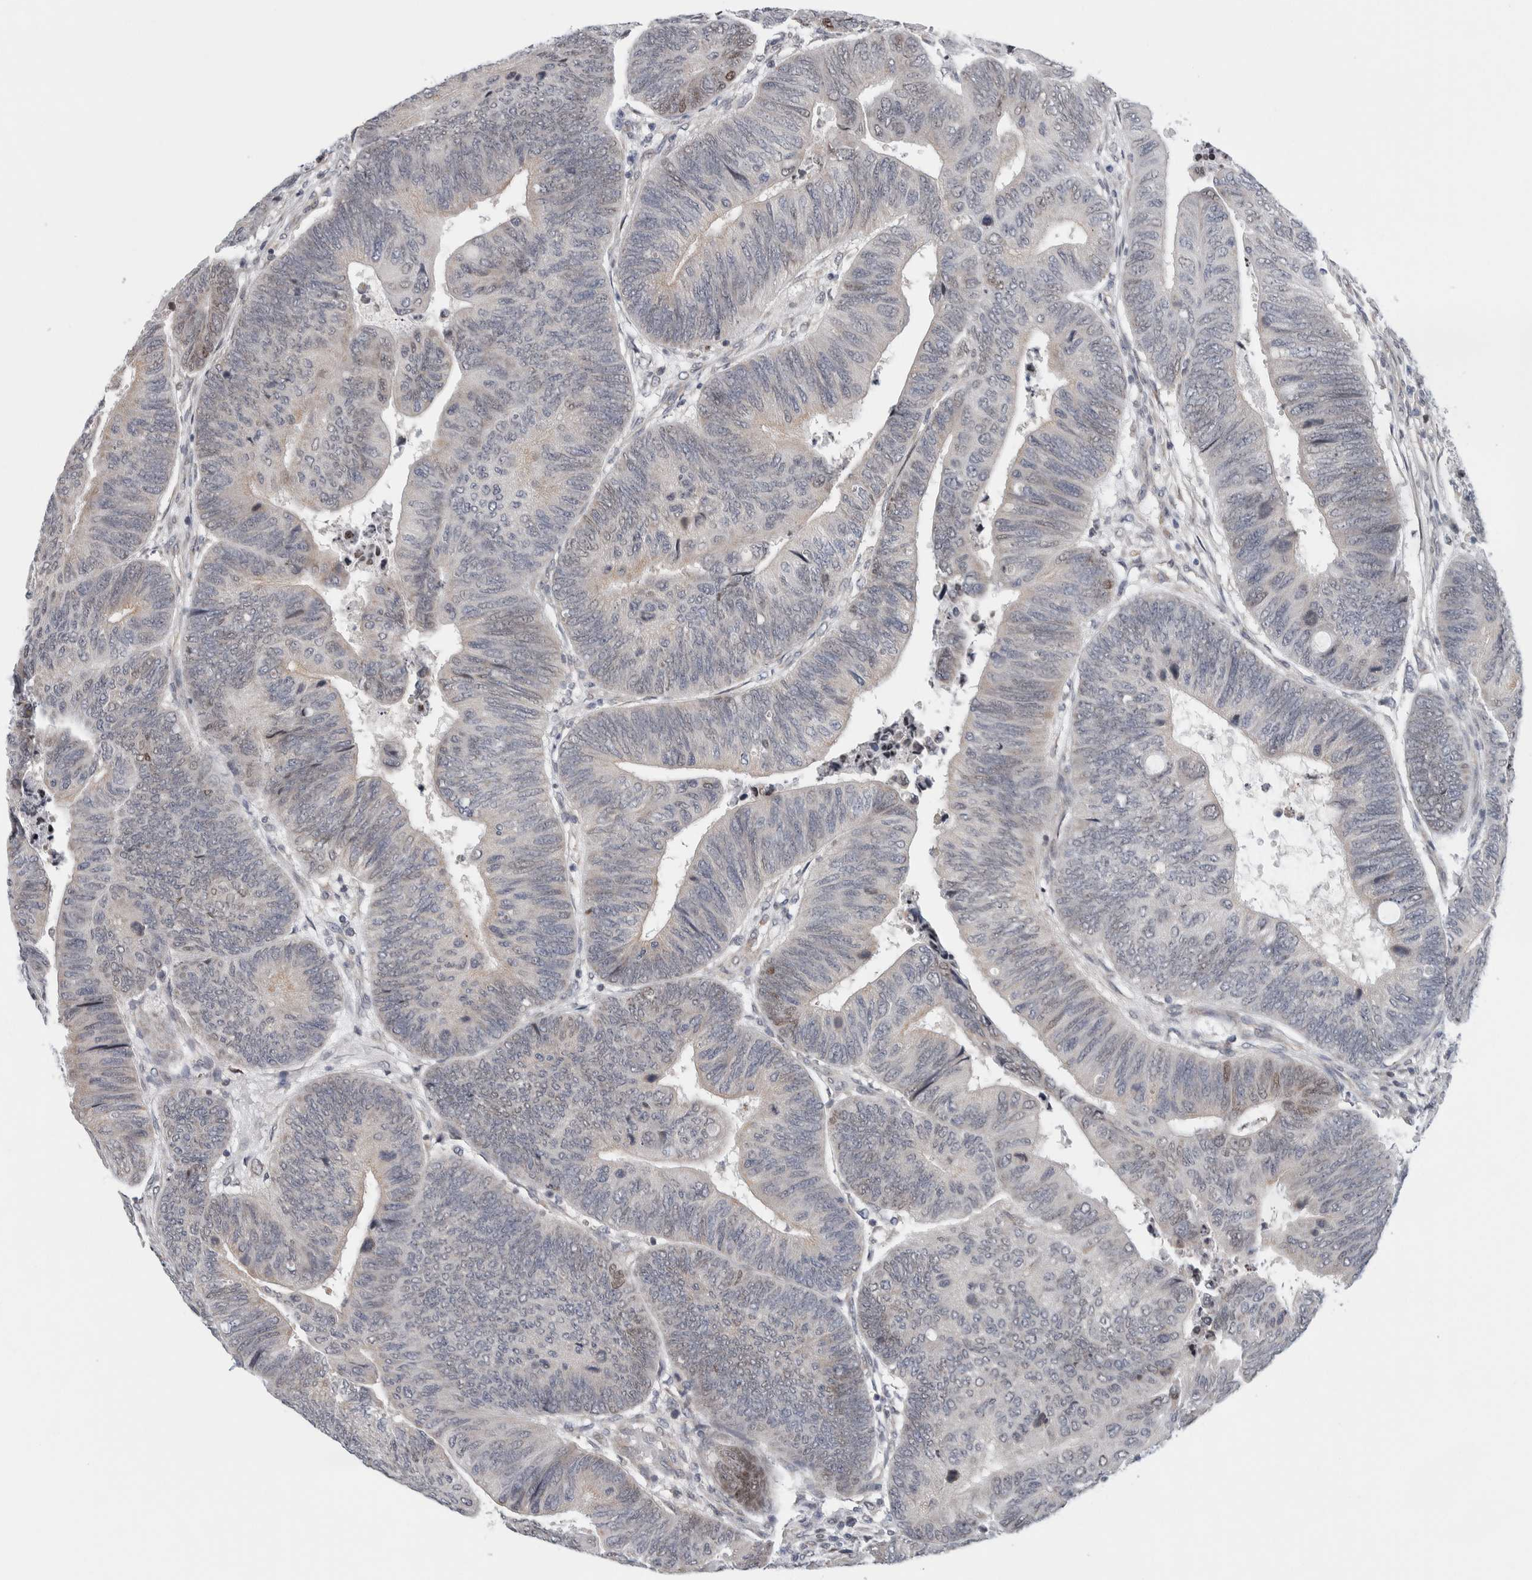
{"staining": {"intensity": "moderate", "quantity": "<25%", "location": "nuclear"}, "tissue": "colorectal cancer", "cell_type": "Tumor cells", "image_type": "cancer", "snomed": [{"axis": "morphology", "description": "Normal tissue, NOS"}, {"axis": "morphology", "description": "Adenocarcinoma, NOS"}, {"axis": "topography", "description": "Rectum"}, {"axis": "topography", "description": "Peripheral nerve tissue"}], "caption": "The histopathology image reveals a brown stain indicating the presence of a protein in the nuclear of tumor cells in colorectal cancer (adenocarcinoma).", "gene": "NEUROD1", "patient": {"sex": "male", "age": 92}}